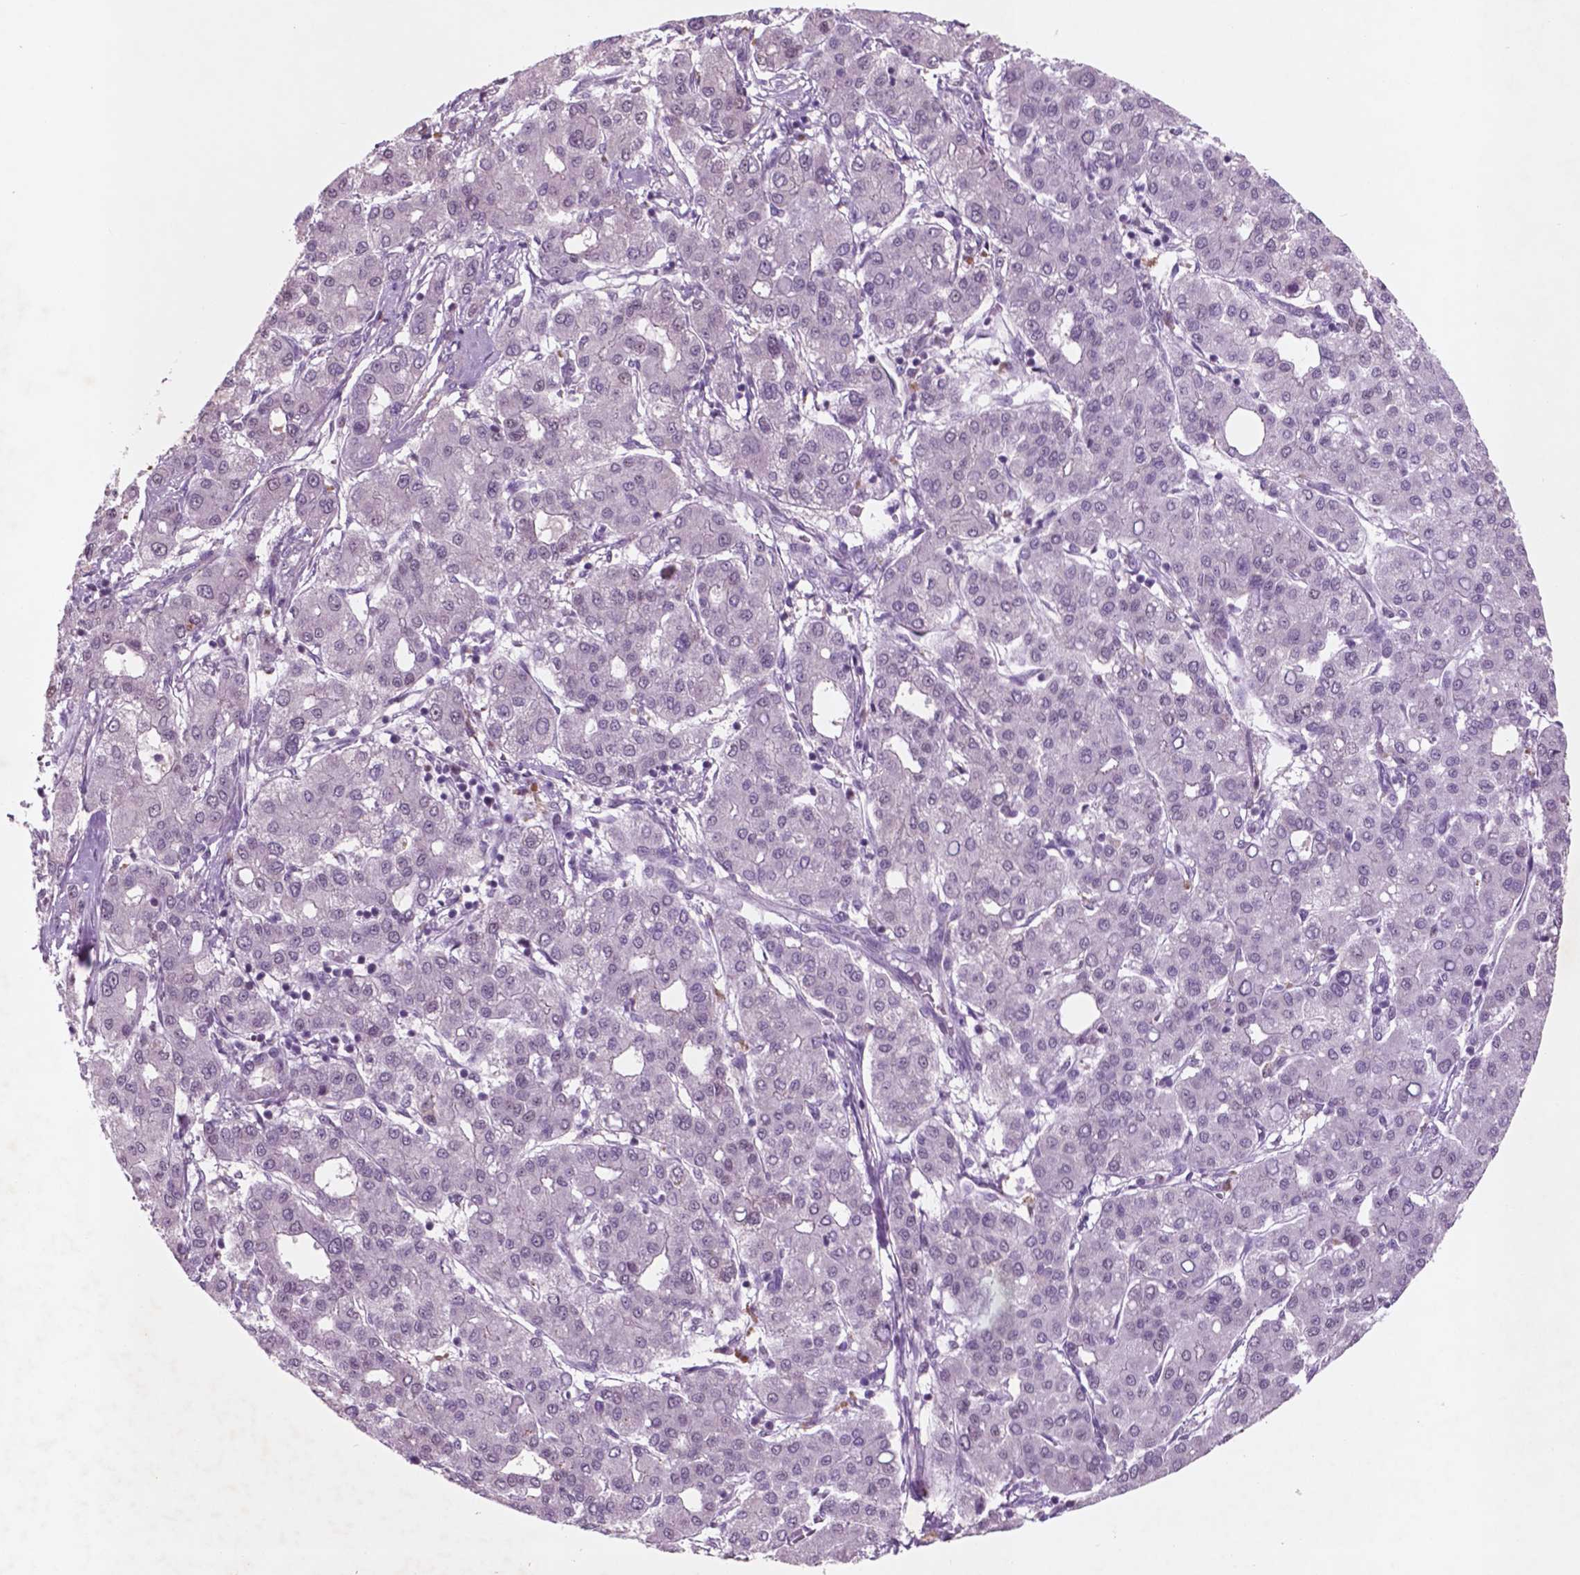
{"staining": {"intensity": "negative", "quantity": "none", "location": "none"}, "tissue": "liver cancer", "cell_type": "Tumor cells", "image_type": "cancer", "snomed": [{"axis": "morphology", "description": "Carcinoma, Hepatocellular, NOS"}, {"axis": "topography", "description": "Liver"}], "caption": "Immunohistochemistry histopathology image of human liver cancer (hepatocellular carcinoma) stained for a protein (brown), which shows no expression in tumor cells.", "gene": "CTR9", "patient": {"sex": "male", "age": 65}}